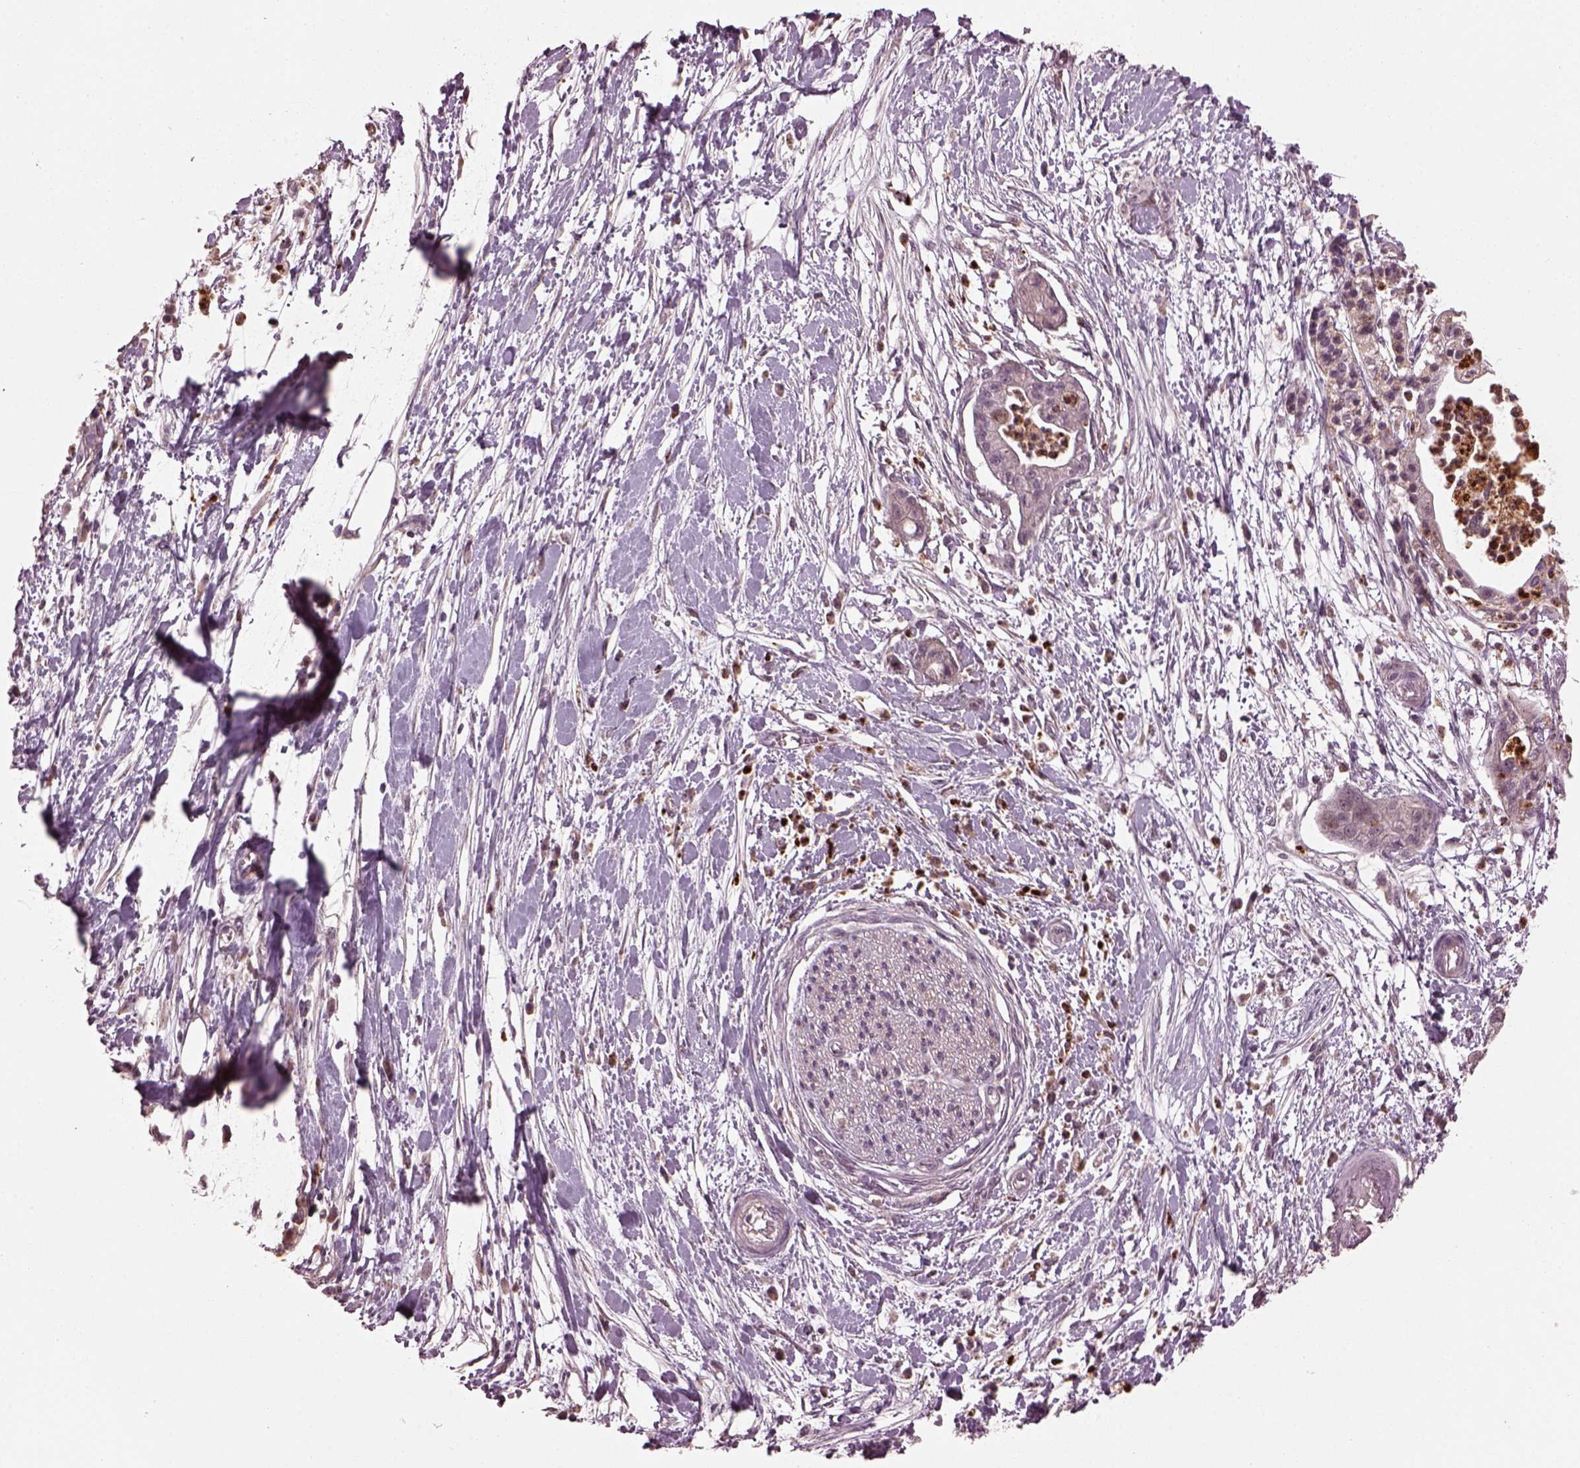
{"staining": {"intensity": "negative", "quantity": "none", "location": "none"}, "tissue": "pancreatic cancer", "cell_type": "Tumor cells", "image_type": "cancer", "snomed": [{"axis": "morphology", "description": "Normal tissue, NOS"}, {"axis": "morphology", "description": "Adenocarcinoma, NOS"}, {"axis": "topography", "description": "Lymph node"}, {"axis": "topography", "description": "Pancreas"}], "caption": "Adenocarcinoma (pancreatic) was stained to show a protein in brown. There is no significant staining in tumor cells.", "gene": "RUFY3", "patient": {"sex": "female", "age": 58}}